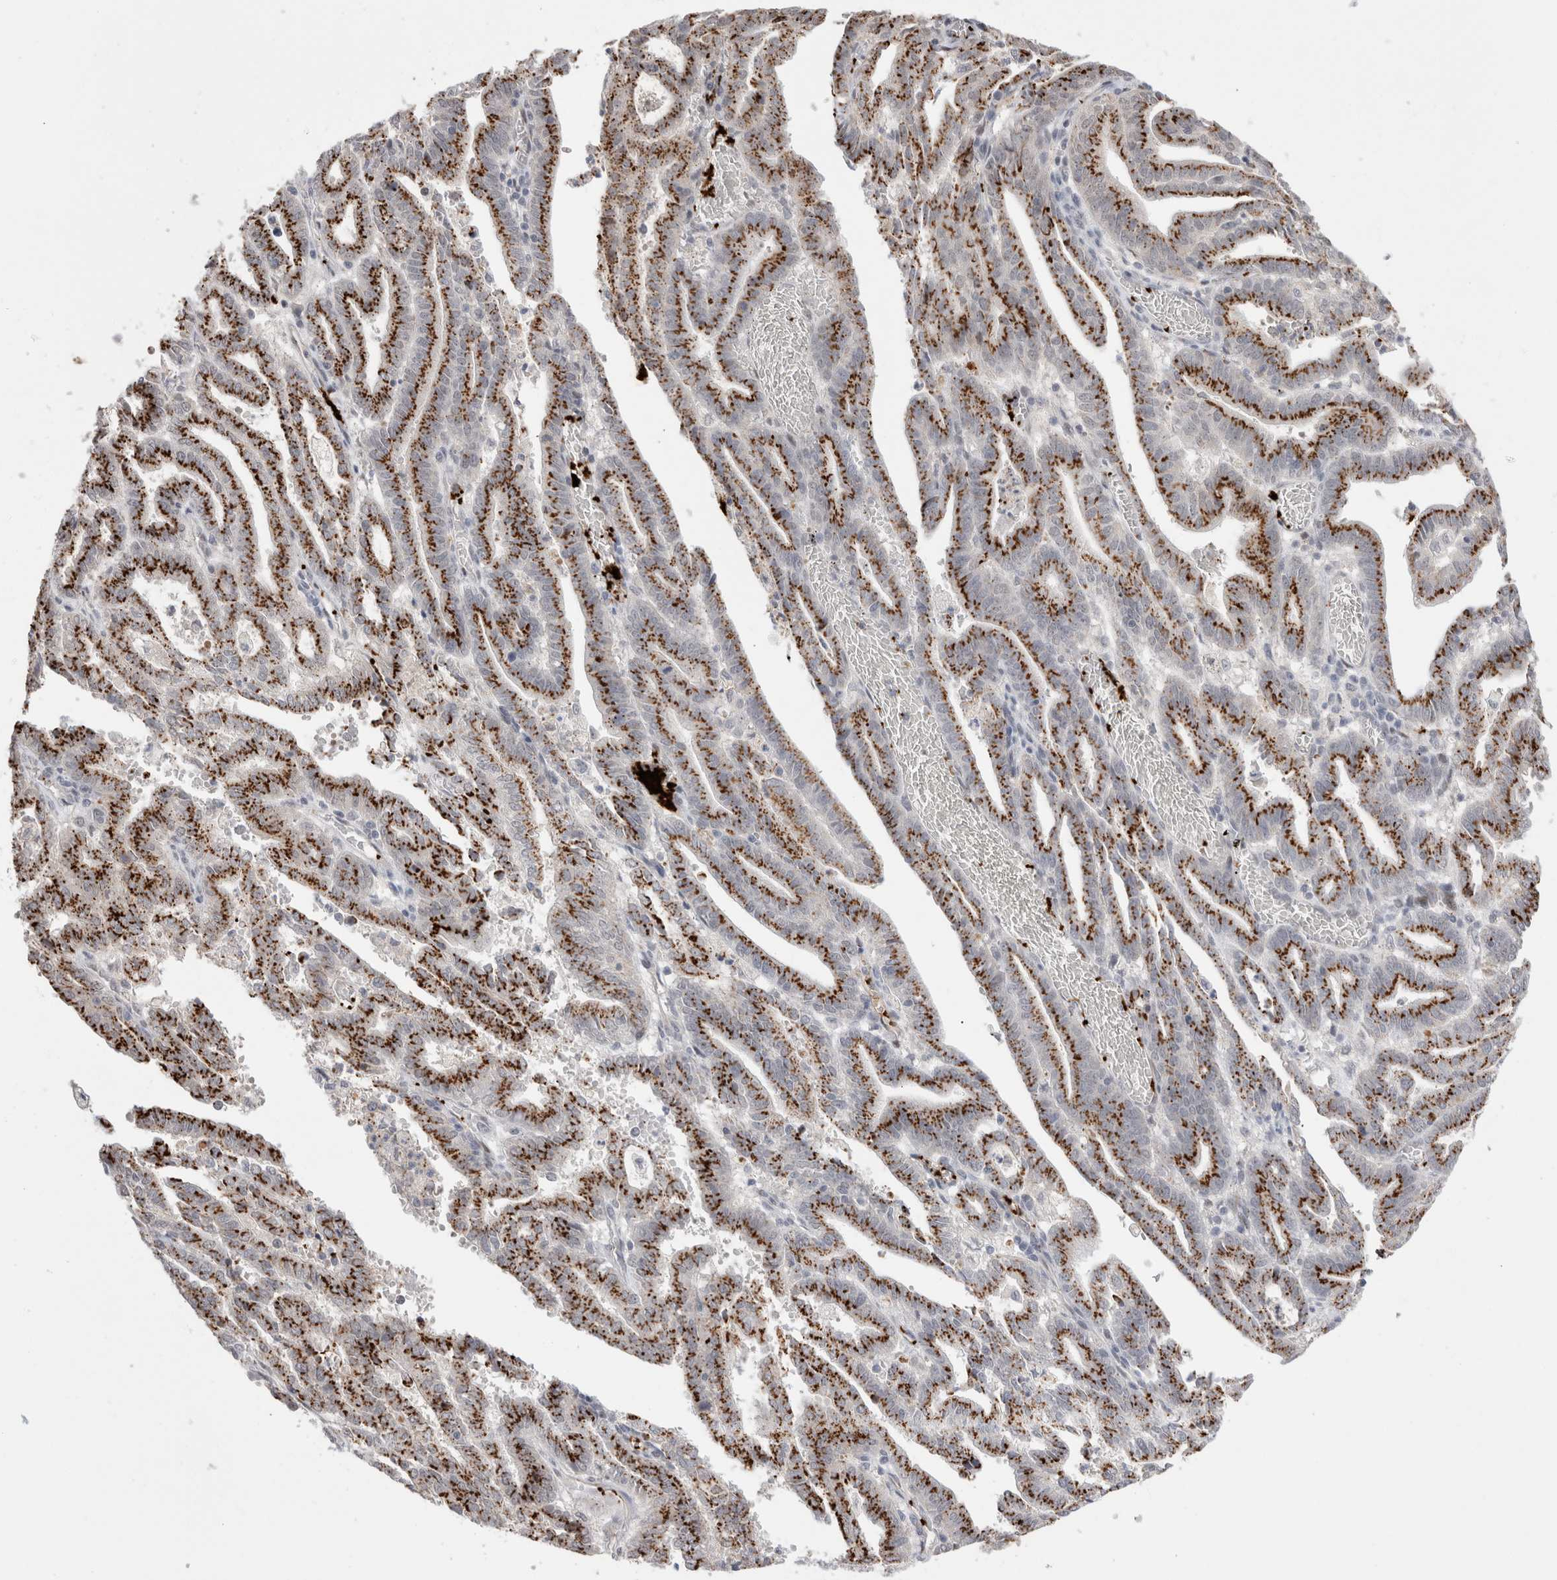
{"staining": {"intensity": "strong", "quantity": ">75%", "location": "cytoplasmic/membranous"}, "tissue": "endometrial cancer", "cell_type": "Tumor cells", "image_type": "cancer", "snomed": [{"axis": "morphology", "description": "Adenocarcinoma, NOS"}, {"axis": "topography", "description": "Uterus"}], "caption": "Immunohistochemical staining of human endometrial cancer (adenocarcinoma) reveals high levels of strong cytoplasmic/membranous protein expression in about >75% of tumor cells. (IHC, brightfield microscopy, high magnification).", "gene": "VPS28", "patient": {"sex": "female", "age": 83}}